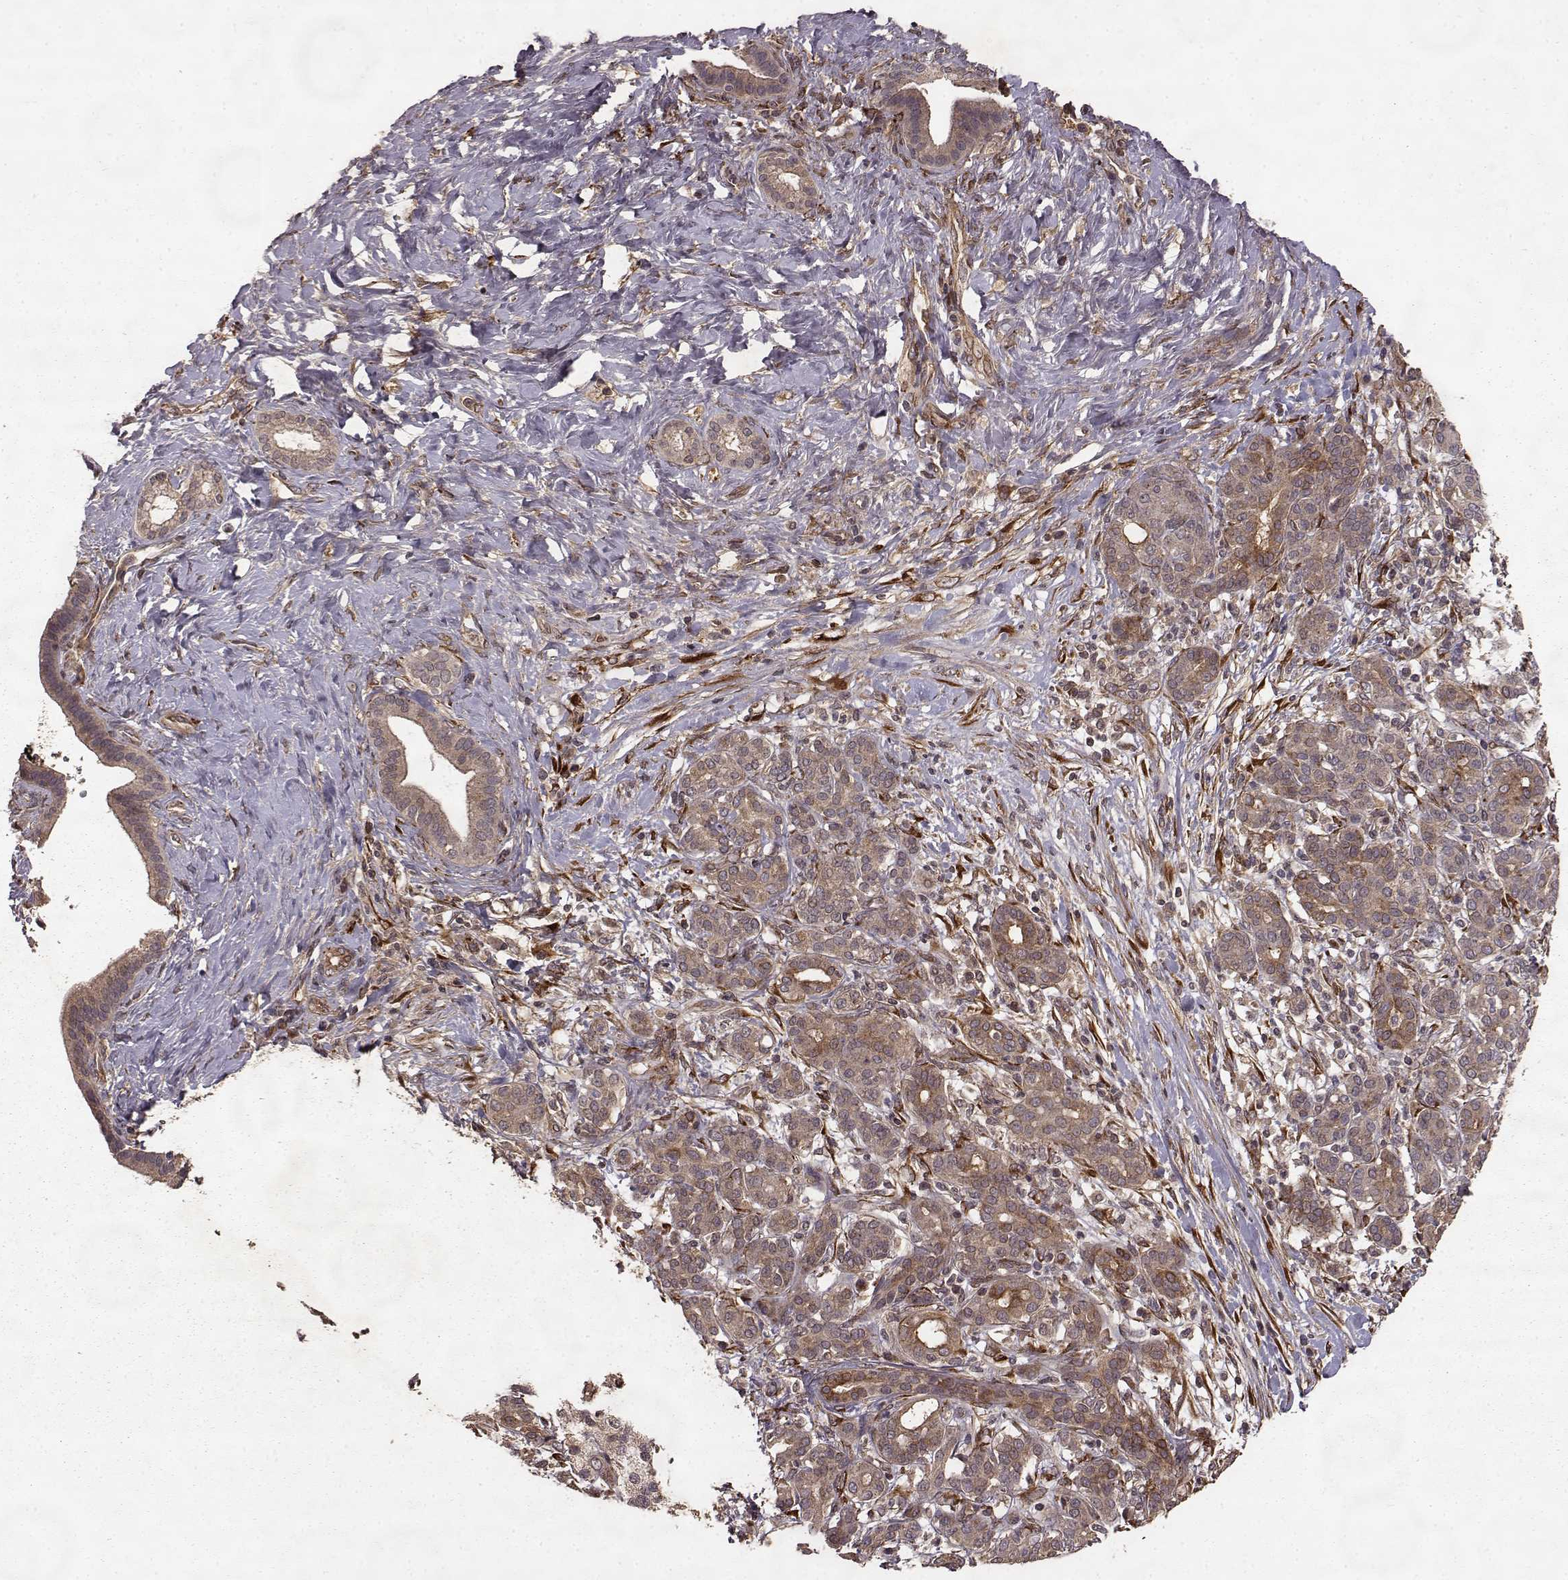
{"staining": {"intensity": "moderate", "quantity": "<25%", "location": "cytoplasmic/membranous"}, "tissue": "pancreatic cancer", "cell_type": "Tumor cells", "image_type": "cancer", "snomed": [{"axis": "morphology", "description": "Adenocarcinoma, NOS"}, {"axis": "topography", "description": "Pancreas"}], "caption": "Moderate cytoplasmic/membranous expression for a protein is present in about <25% of tumor cells of pancreatic adenocarcinoma using IHC.", "gene": "FSTL1", "patient": {"sex": "male", "age": 44}}